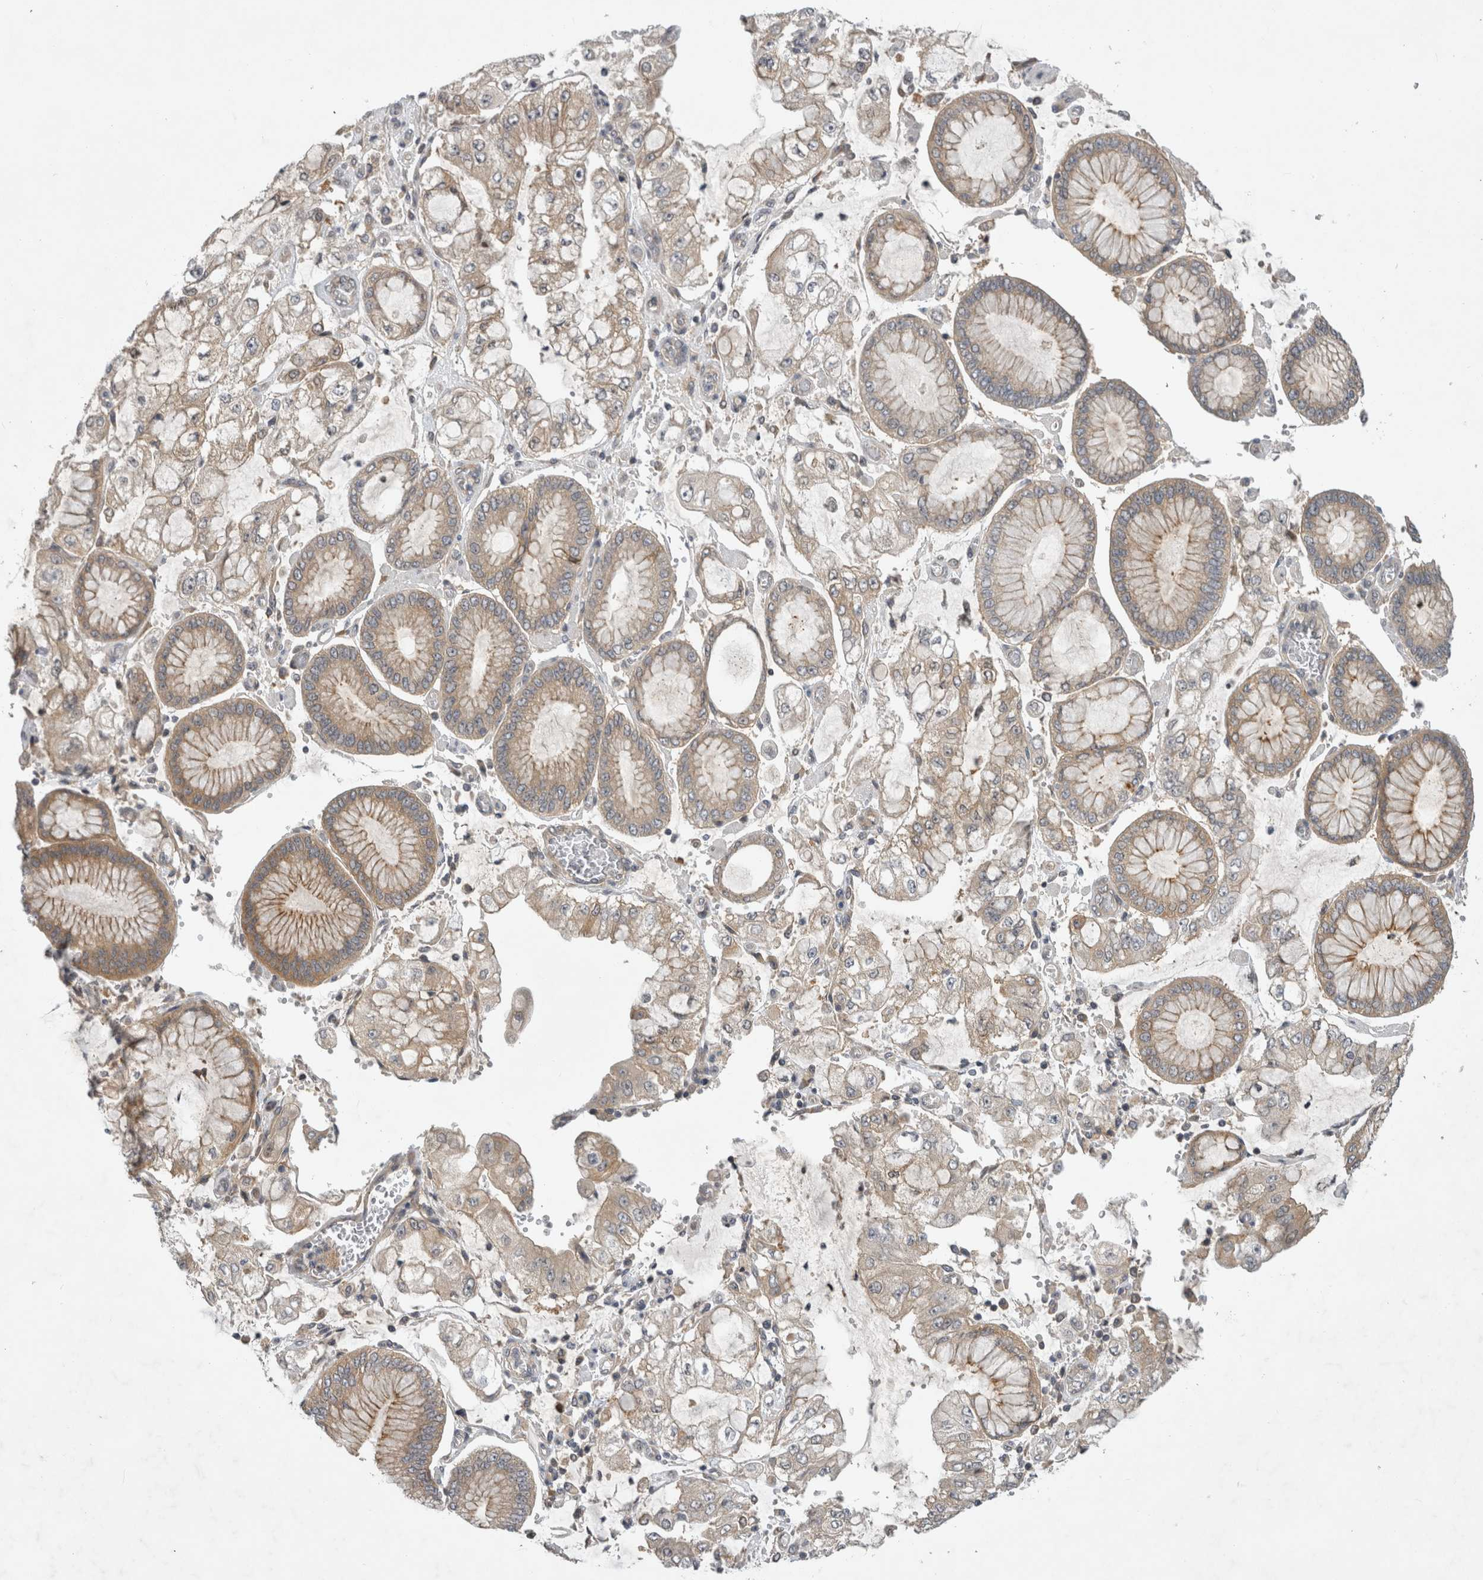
{"staining": {"intensity": "weak", "quantity": ">75%", "location": "cytoplasmic/membranous"}, "tissue": "stomach cancer", "cell_type": "Tumor cells", "image_type": "cancer", "snomed": [{"axis": "morphology", "description": "Adenocarcinoma, NOS"}, {"axis": "topography", "description": "Stomach"}], "caption": "The histopathology image displays staining of adenocarcinoma (stomach), revealing weak cytoplasmic/membranous protein expression (brown color) within tumor cells.", "gene": "AASDHPPT", "patient": {"sex": "male", "age": 76}}